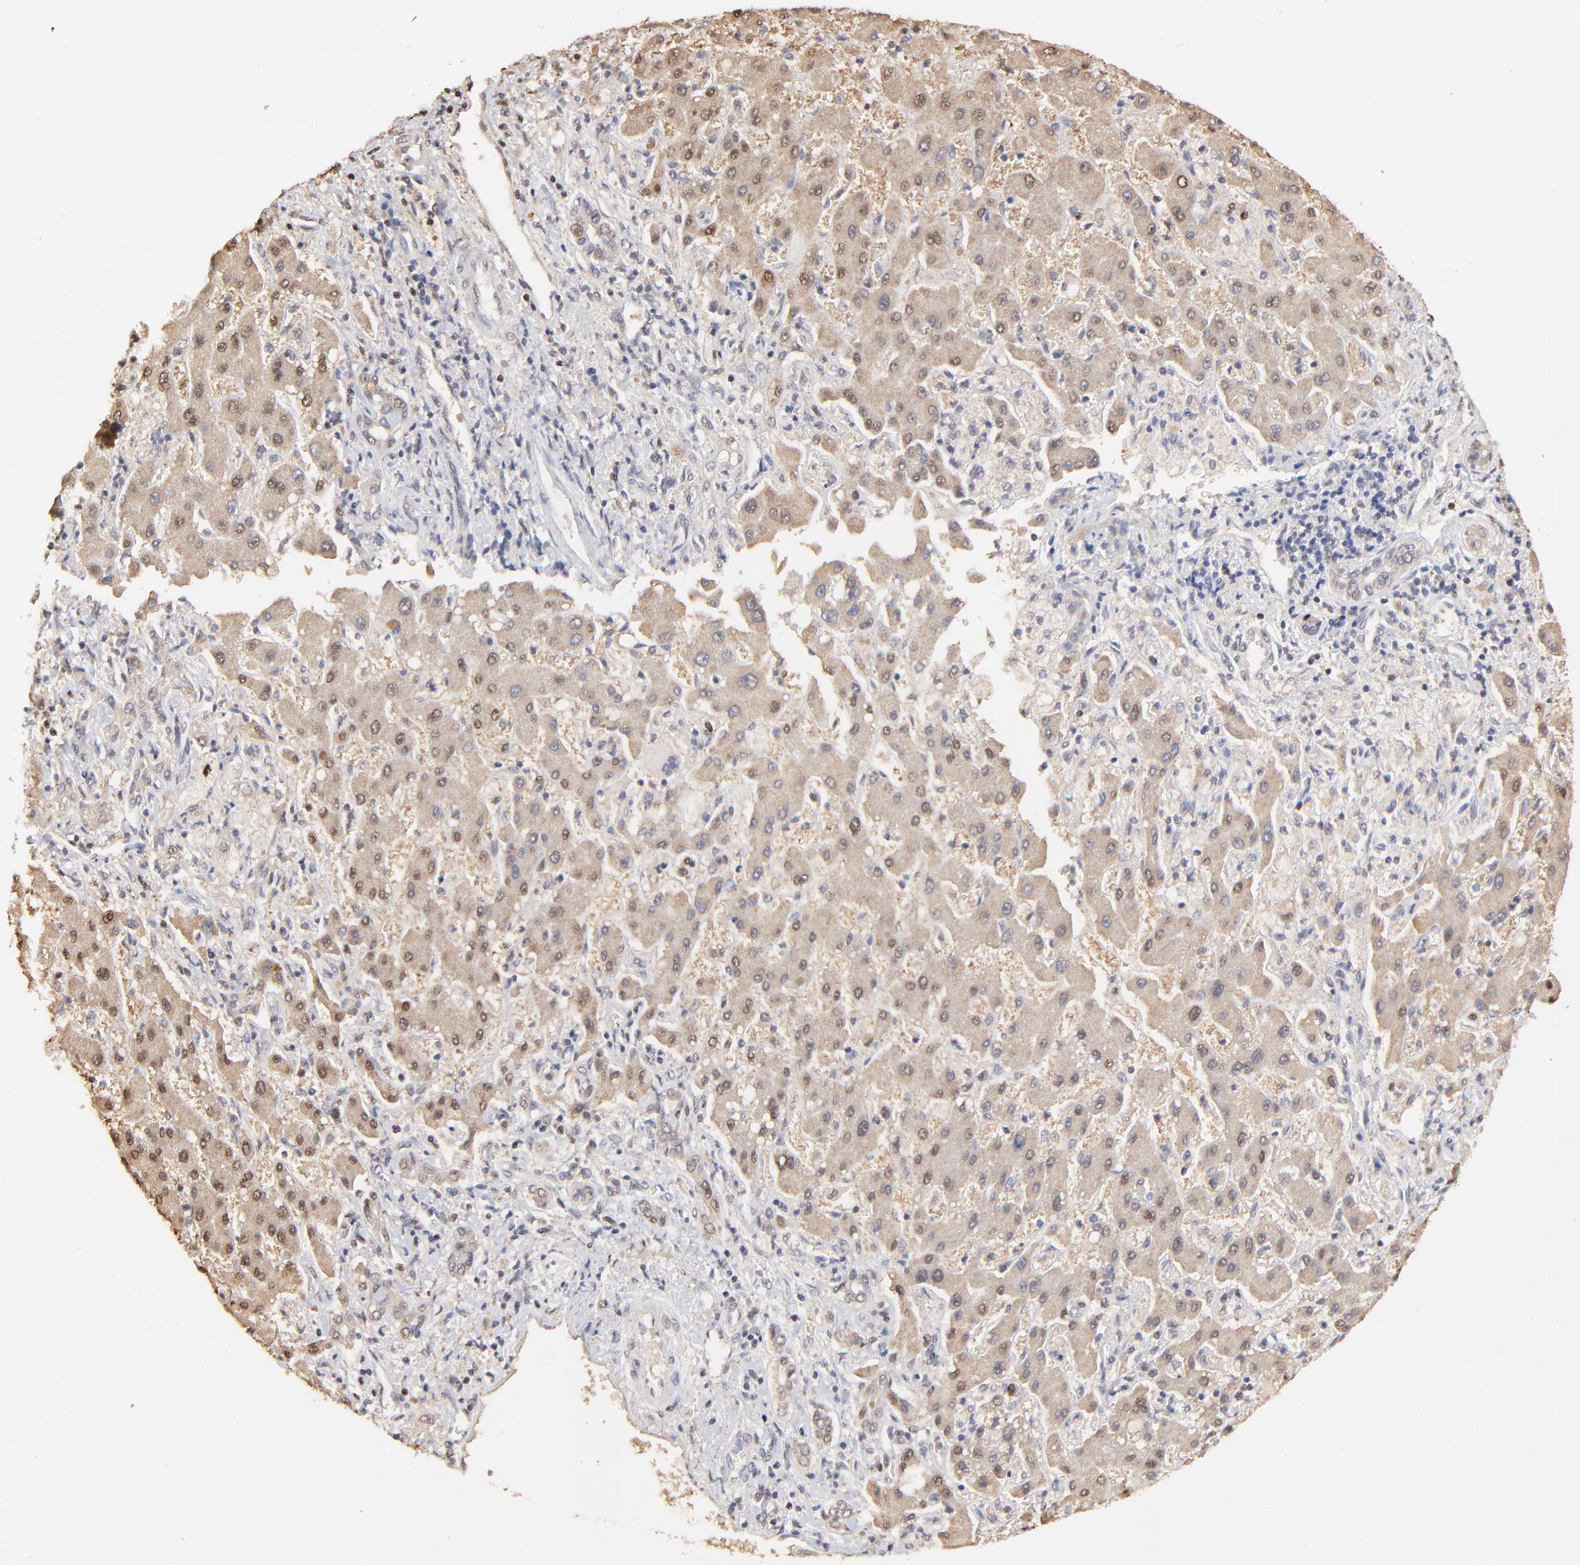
{"staining": {"intensity": "moderate", "quantity": "25%-75%", "location": "cytoplasmic/membranous,nuclear"}, "tissue": "liver cancer", "cell_type": "Tumor cells", "image_type": "cancer", "snomed": [{"axis": "morphology", "description": "Cholangiocarcinoma"}, {"axis": "topography", "description": "Liver"}], "caption": "IHC of liver cholangiocarcinoma demonstrates medium levels of moderate cytoplasmic/membranous and nuclear positivity in about 25%-75% of tumor cells. (Brightfield microscopy of DAB IHC at high magnification).", "gene": "BIRC5", "patient": {"sex": "male", "age": 50}}